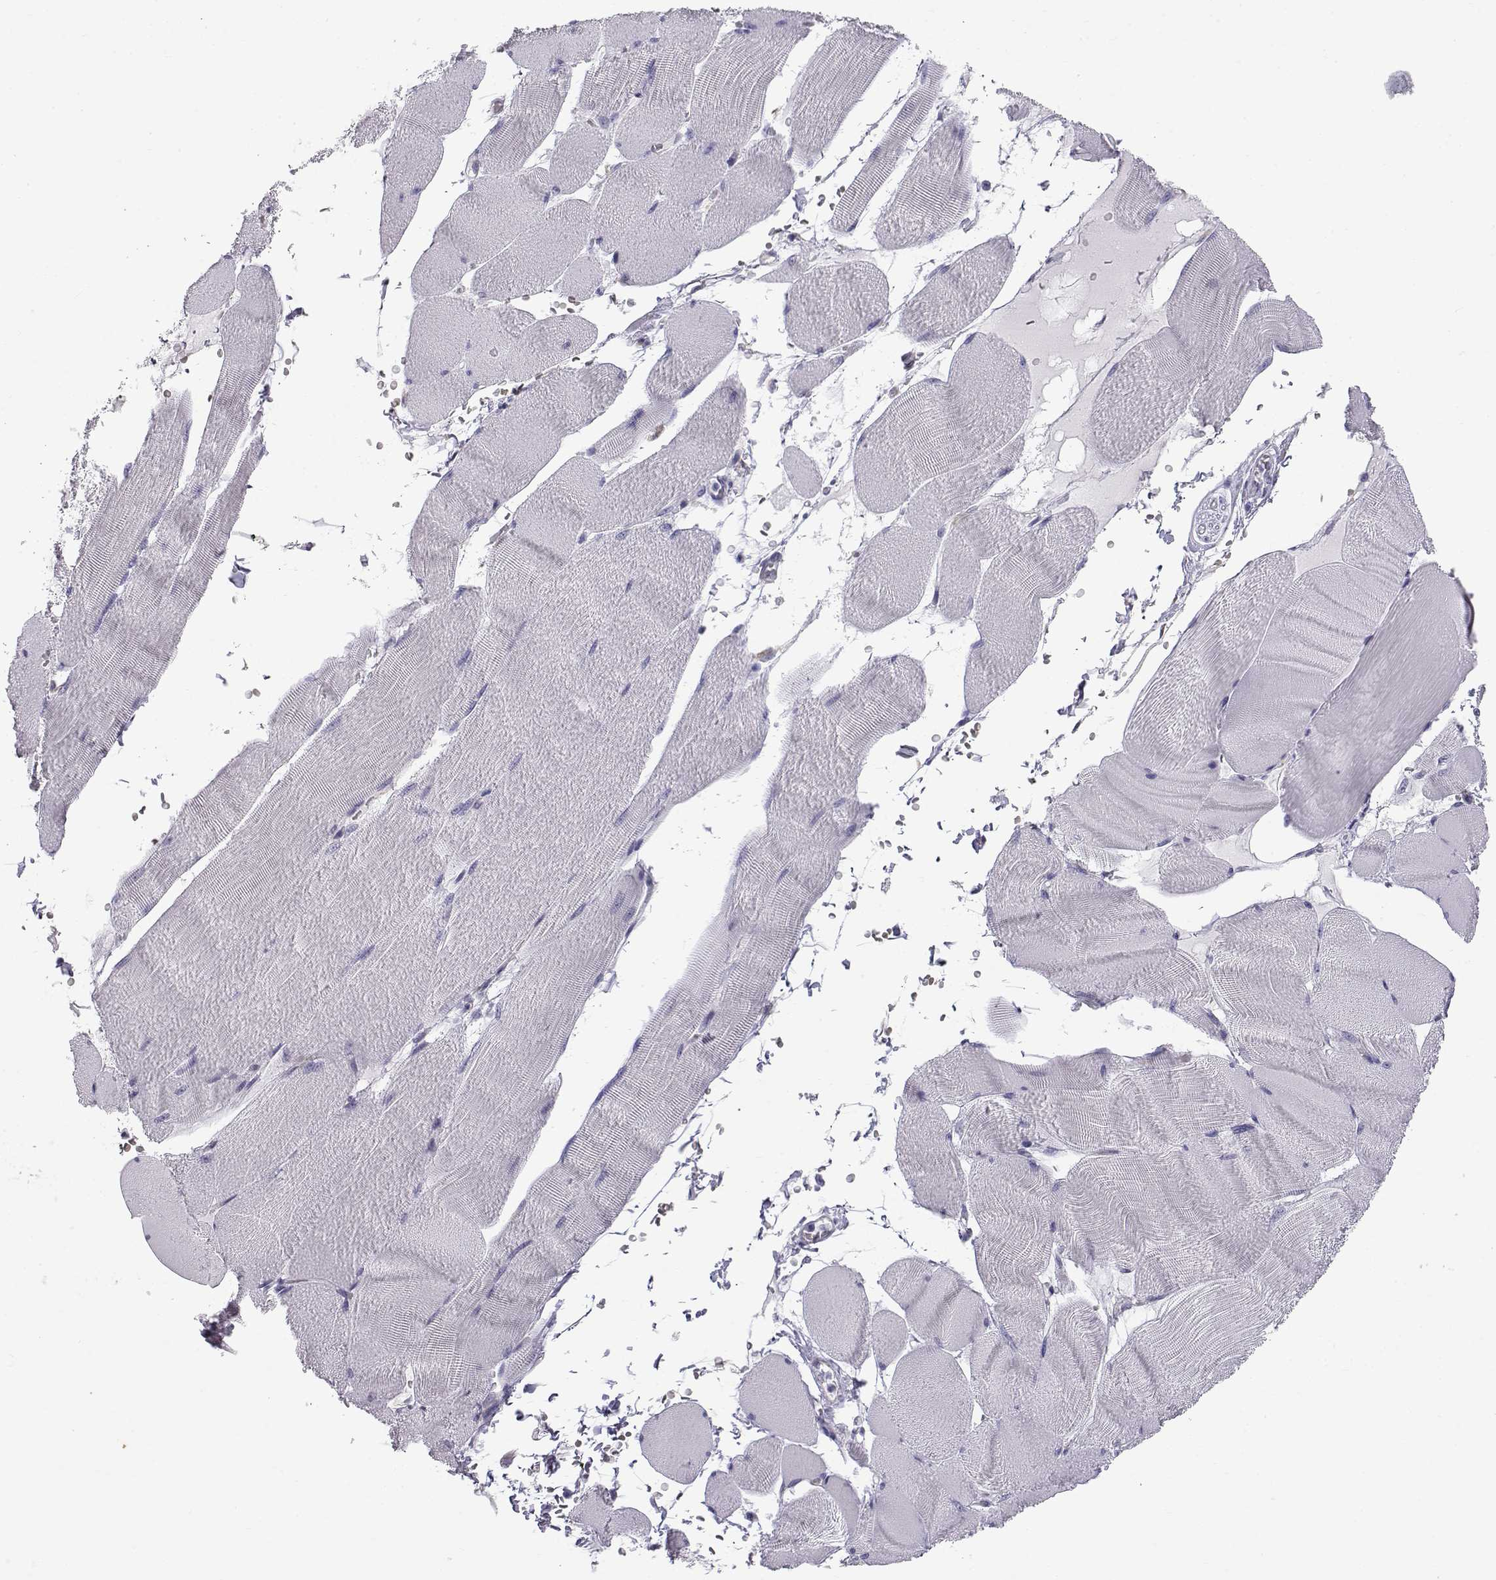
{"staining": {"intensity": "negative", "quantity": "none", "location": "none"}, "tissue": "skeletal muscle", "cell_type": "Myocytes", "image_type": "normal", "snomed": [{"axis": "morphology", "description": "Normal tissue, NOS"}, {"axis": "topography", "description": "Skeletal muscle"}], "caption": "This is a image of immunohistochemistry (IHC) staining of normal skeletal muscle, which shows no staining in myocytes. (DAB (3,3'-diaminobenzidine) immunohistochemistry (IHC) with hematoxylin counter stain).", "gene": "RNASE12", "patient": {"sex": "male", "age": 56}}